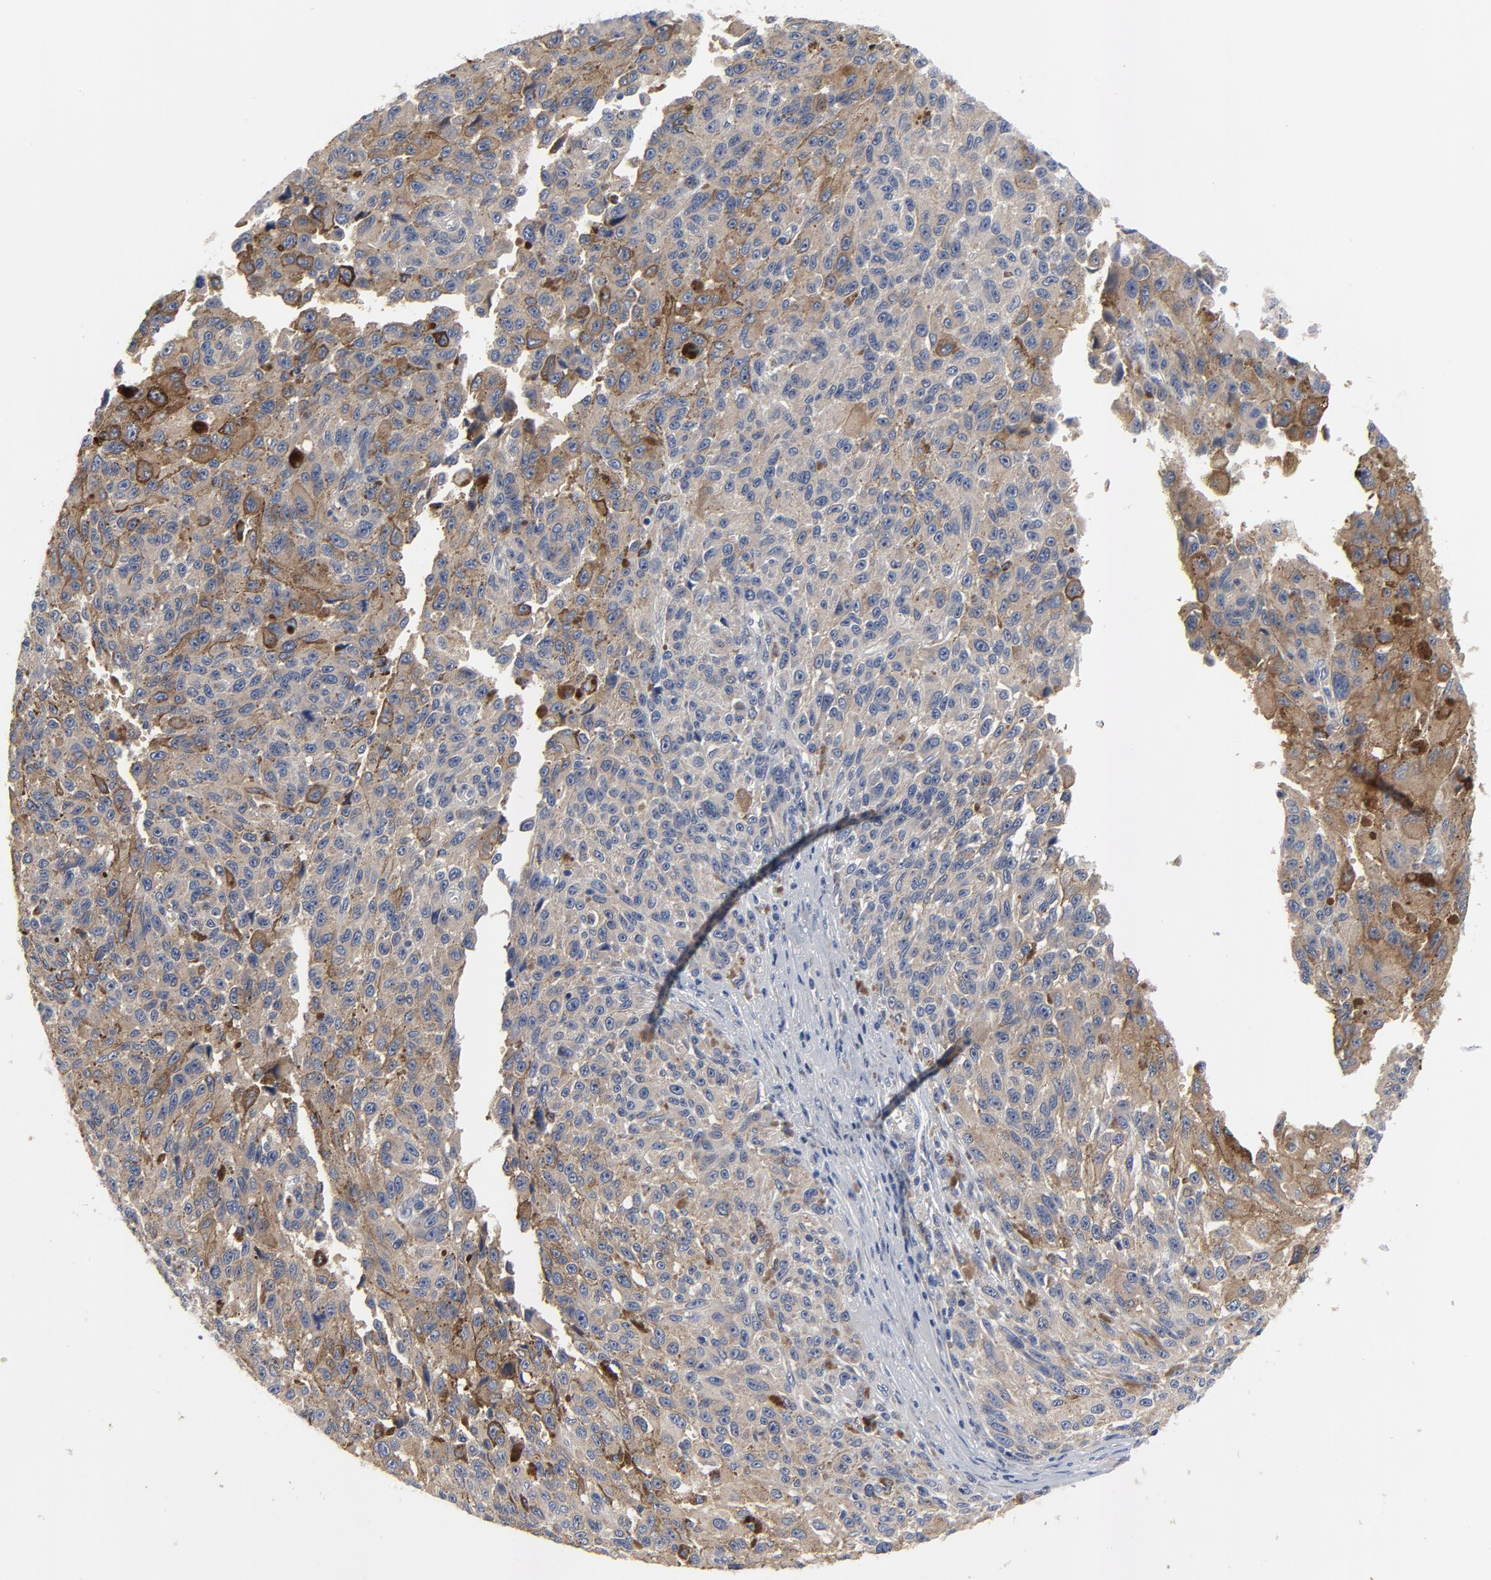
{"staining": {"intensity": "moderate", "quantity": "25%-75%", "location": "cytoplasmic/membranous"}, "tissue": "melanoma", "cell_type": "Tumor cells", "image_type": "cancer", "snomed": [{"axis": "morphology", "description": "Malignant melanoma, NOS"}, {"axis": "topography", "description": "Skin"}], "caption": "Immunohistochemical staining of melanoma shows moderate cytoplasmic/membranous protein staining in about 25%-75% of tumor cells. (IHC, brightfield microscopy, high magnification).", "gene": "VAV2", "patient": {"sex": "male", "age": 81}}